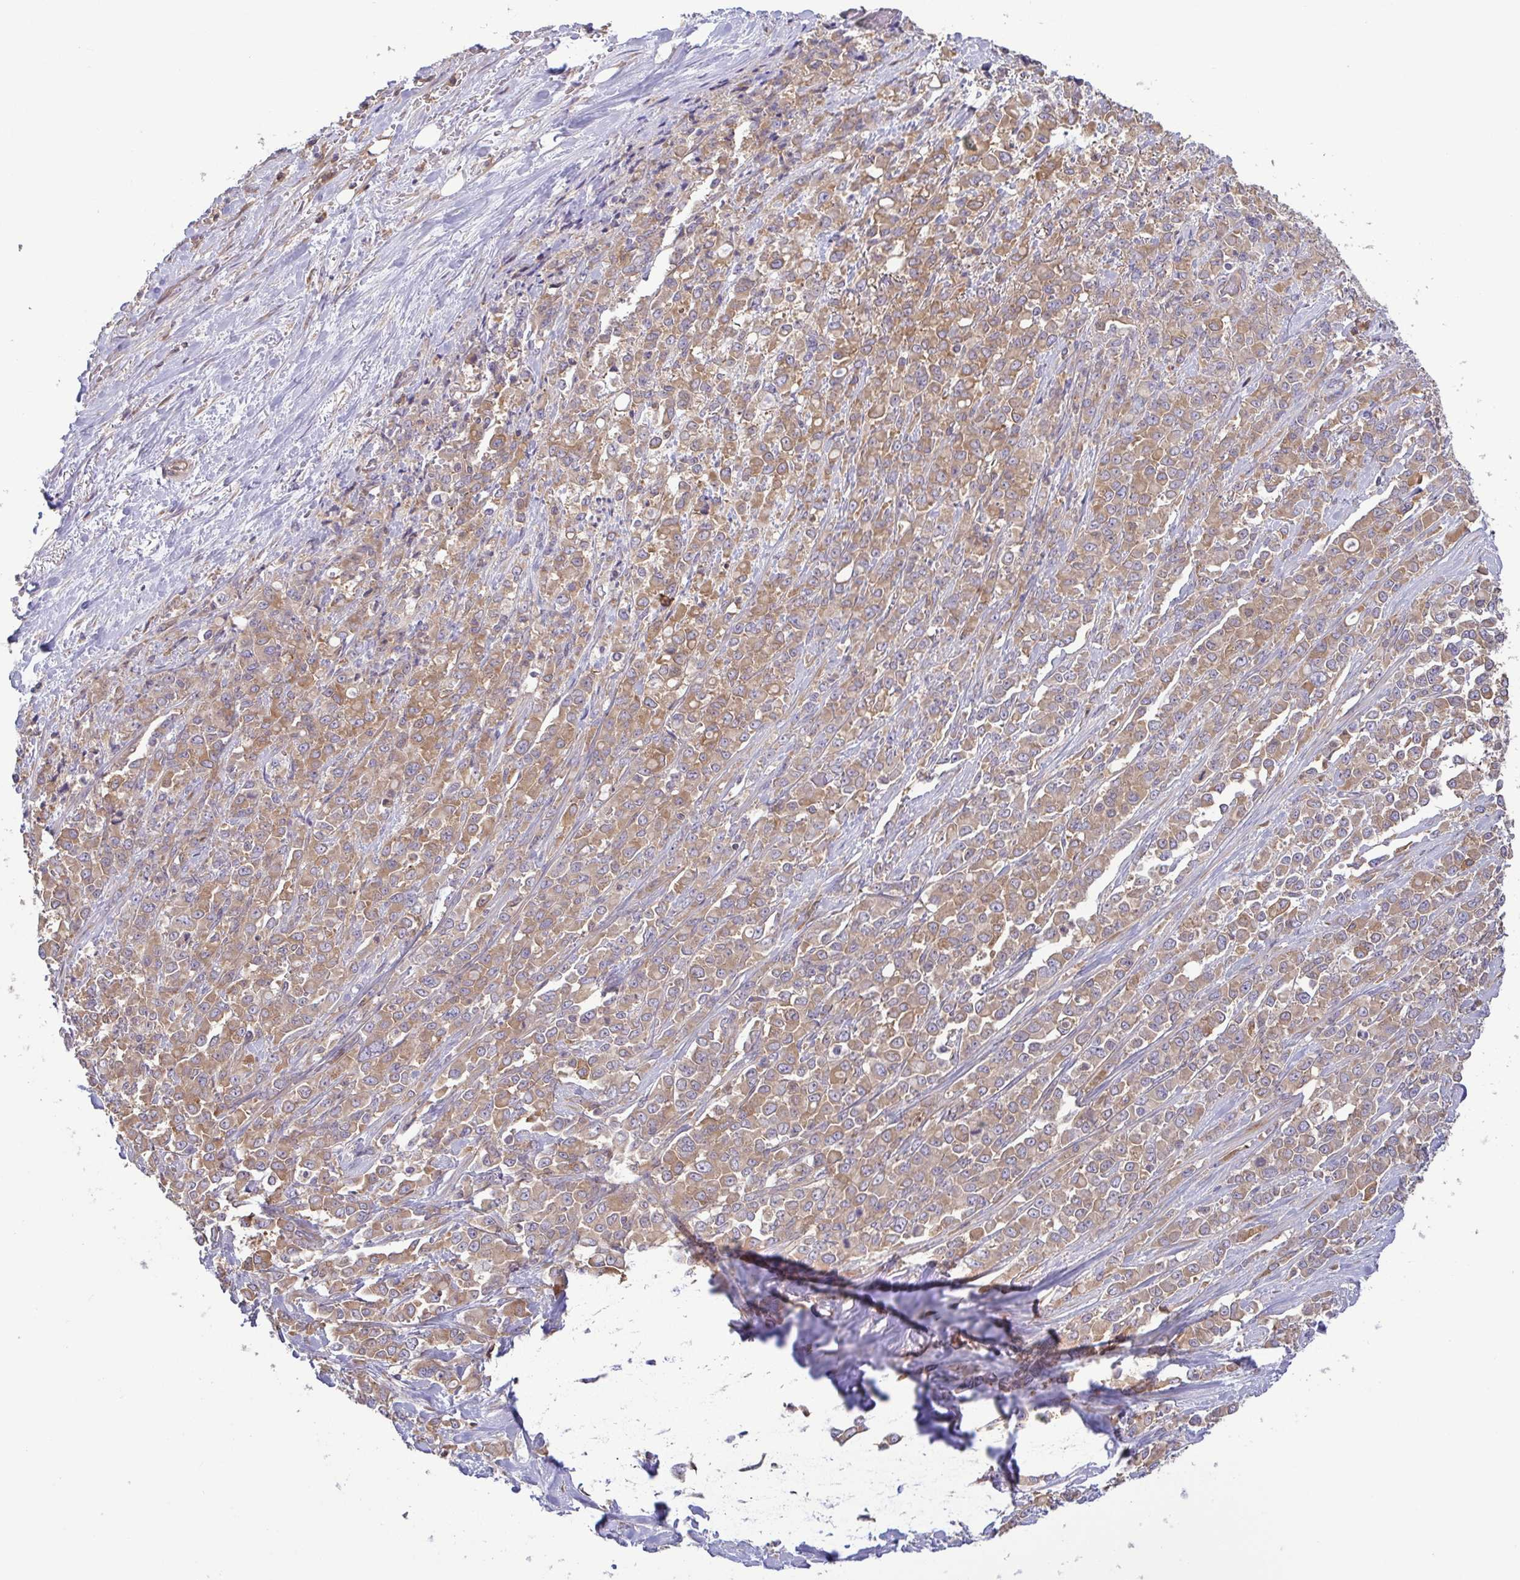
{"staining": {"intensity": "moderate", "quantity": ">75%", "location": "cytoplasmic/membranous"}, "tissue": "stomach cancer", "cell_type": "Tumor cells", "image_type": "cancer", "snomed": [{"axis": "morphology", "description": "Adenocarcinoma, NOS"}, {"axis": "topography", "description": "Stomach"}], "caption": "Protein staining of stomach cancer tissue shows moderate cytoplasmic/membranous positivity in about >75% of tumor cells. The staining is performed using DAB (3,3'-diaminobenzidine) brown chromogen to label protein expression. The nuclei are counter-stained blue using hematoxylin.", "gene": "LMF2", "patient": {"sex": "female", "age": 76}}